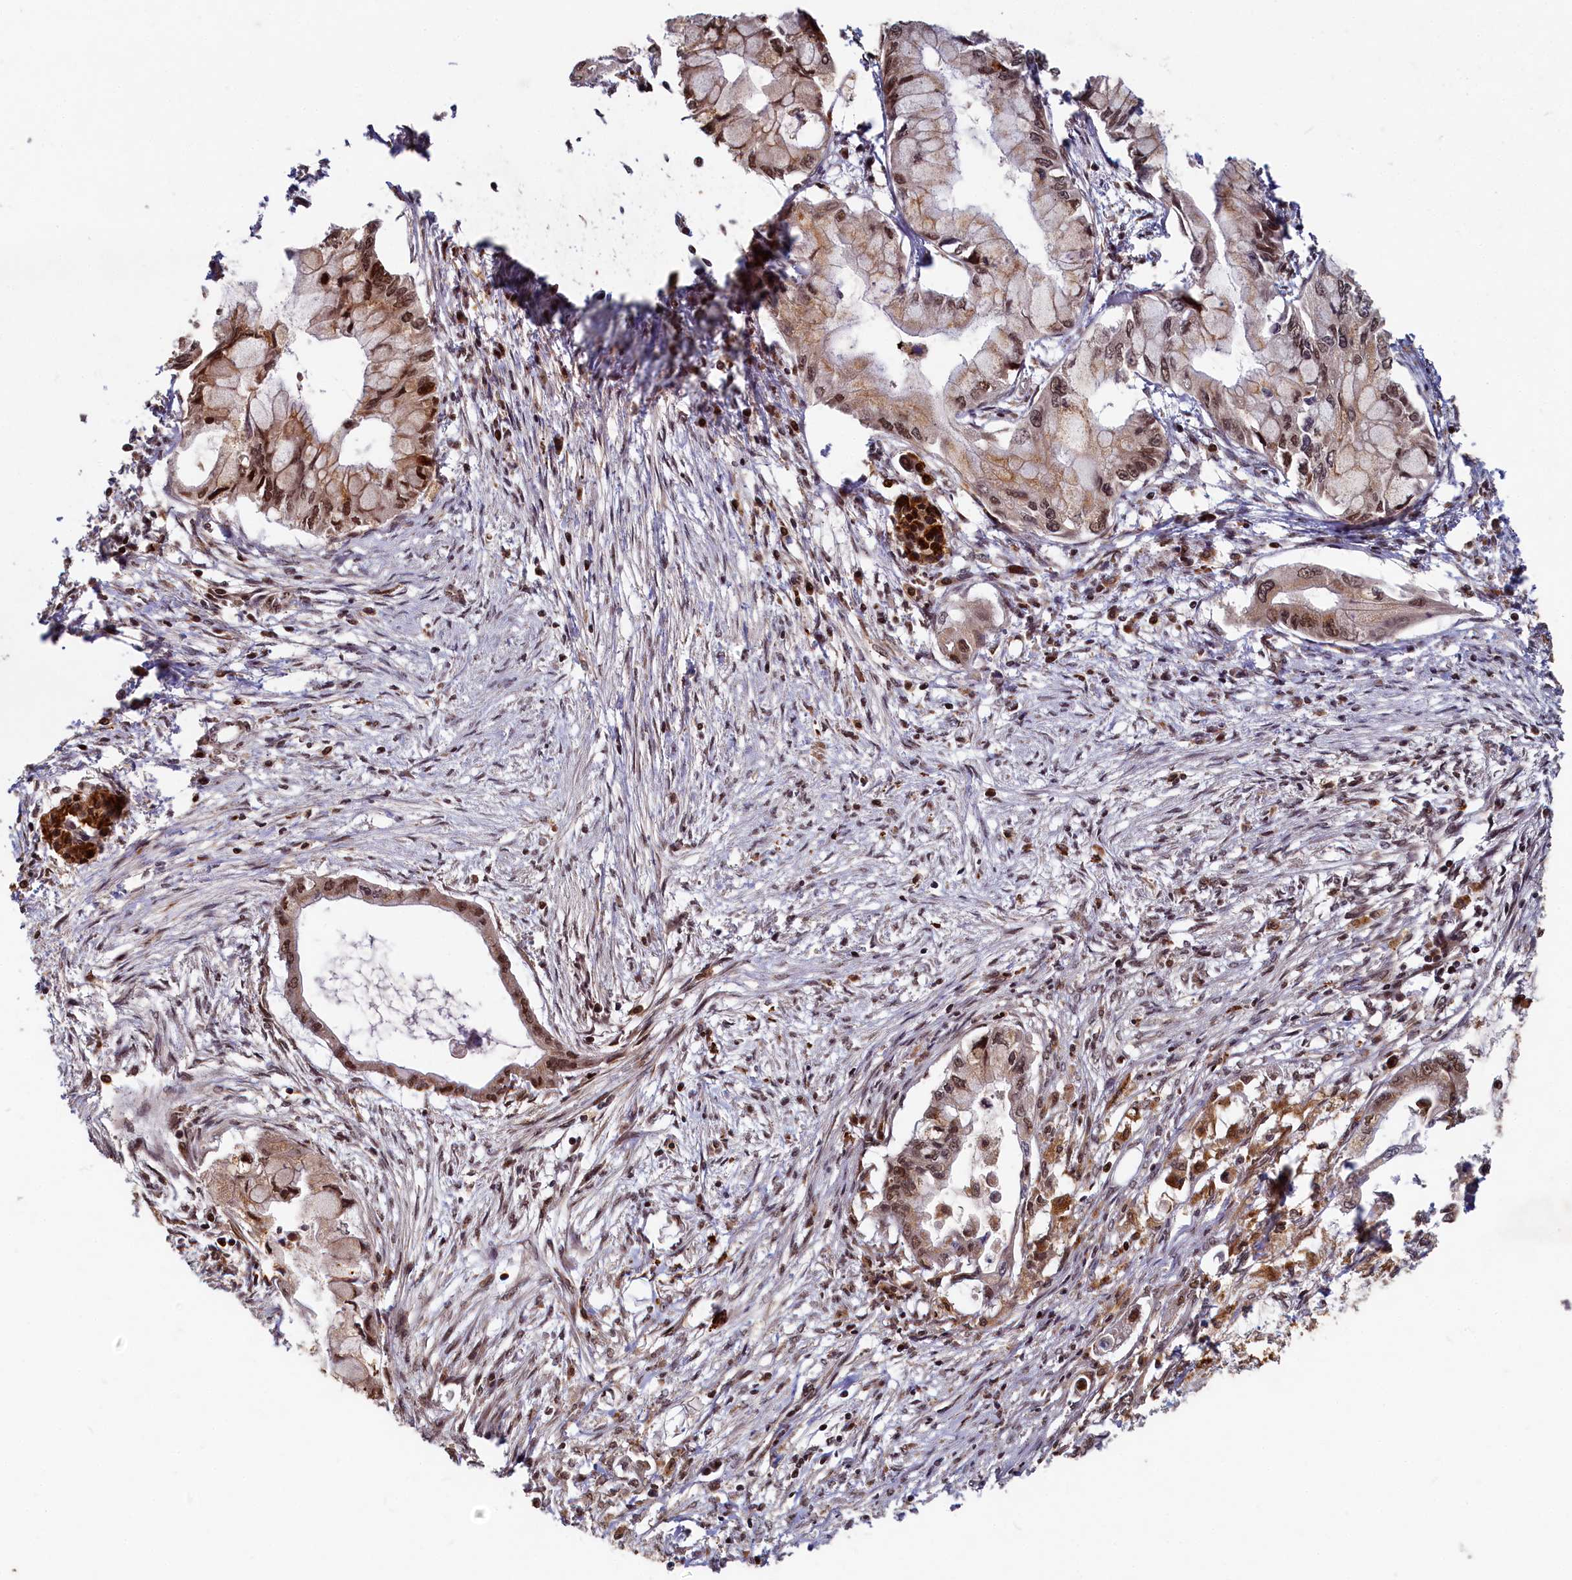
{"staining": {"intensity": "moderate", "quantity": ">75%", "location": "cytoplasmic/membranous,nuclear"}, "tissue": "pancreatic cancer", "cell_type": "Tumor cells", "image_type": "cancer", "snomed": [{"axis": "morphology", "description": "Adenocarcinoma, NOS"}, {"axis": "topography", "description": "Pancreas"}], "caption": "Immunohistochemical staining of pancreatic adenocarcinoma demonstrates moderate cytoplasmic/membranous and nuclear protein staining in about >75% of tumor cells.", "gene": "TRIM23", "patient": {"sex": "male", "age": 48}}